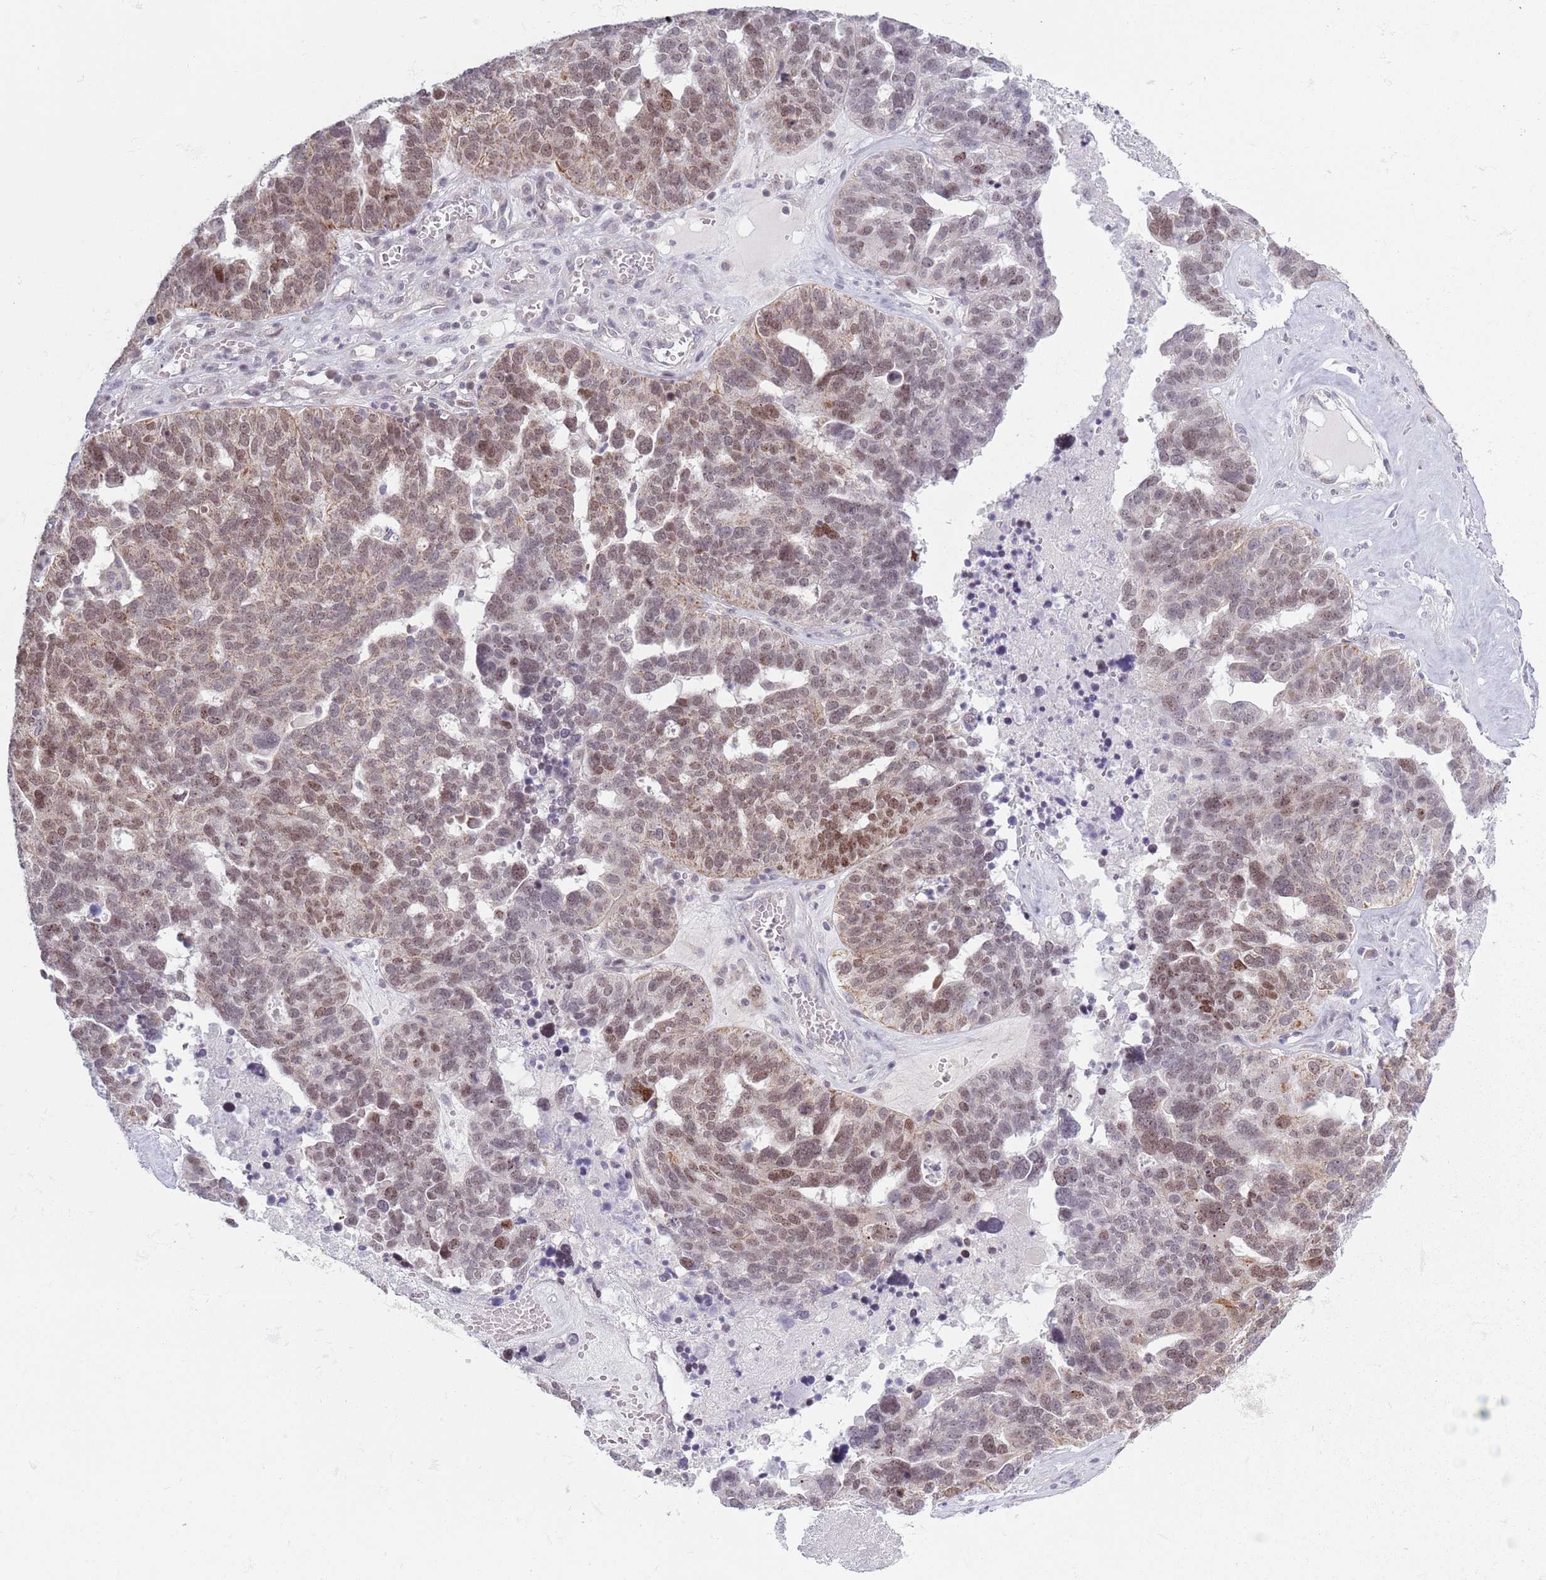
{"staining": {"intensity": "moderate", "quantity": "25%-75%", "location": "nuclear"}, "tissue": "ovarian cancer", "cell_type": "Tumor cells", "image_type": "cancer", "snomed": [{"axis": "morphology", "description": "Cystadenocarcinoma, serous, NOS"}, {"axis": "topography", "description": "Ovary"}], "caption": "This micrograph demonstrates IHC staining of human ovarian cancer (serous cystadenocarcinoma), with medium moderate nuclear expression in about 25%-75% of tumor cells.", "gene": "MRPL34", "patient": {"sex": "female", "age": 59}}